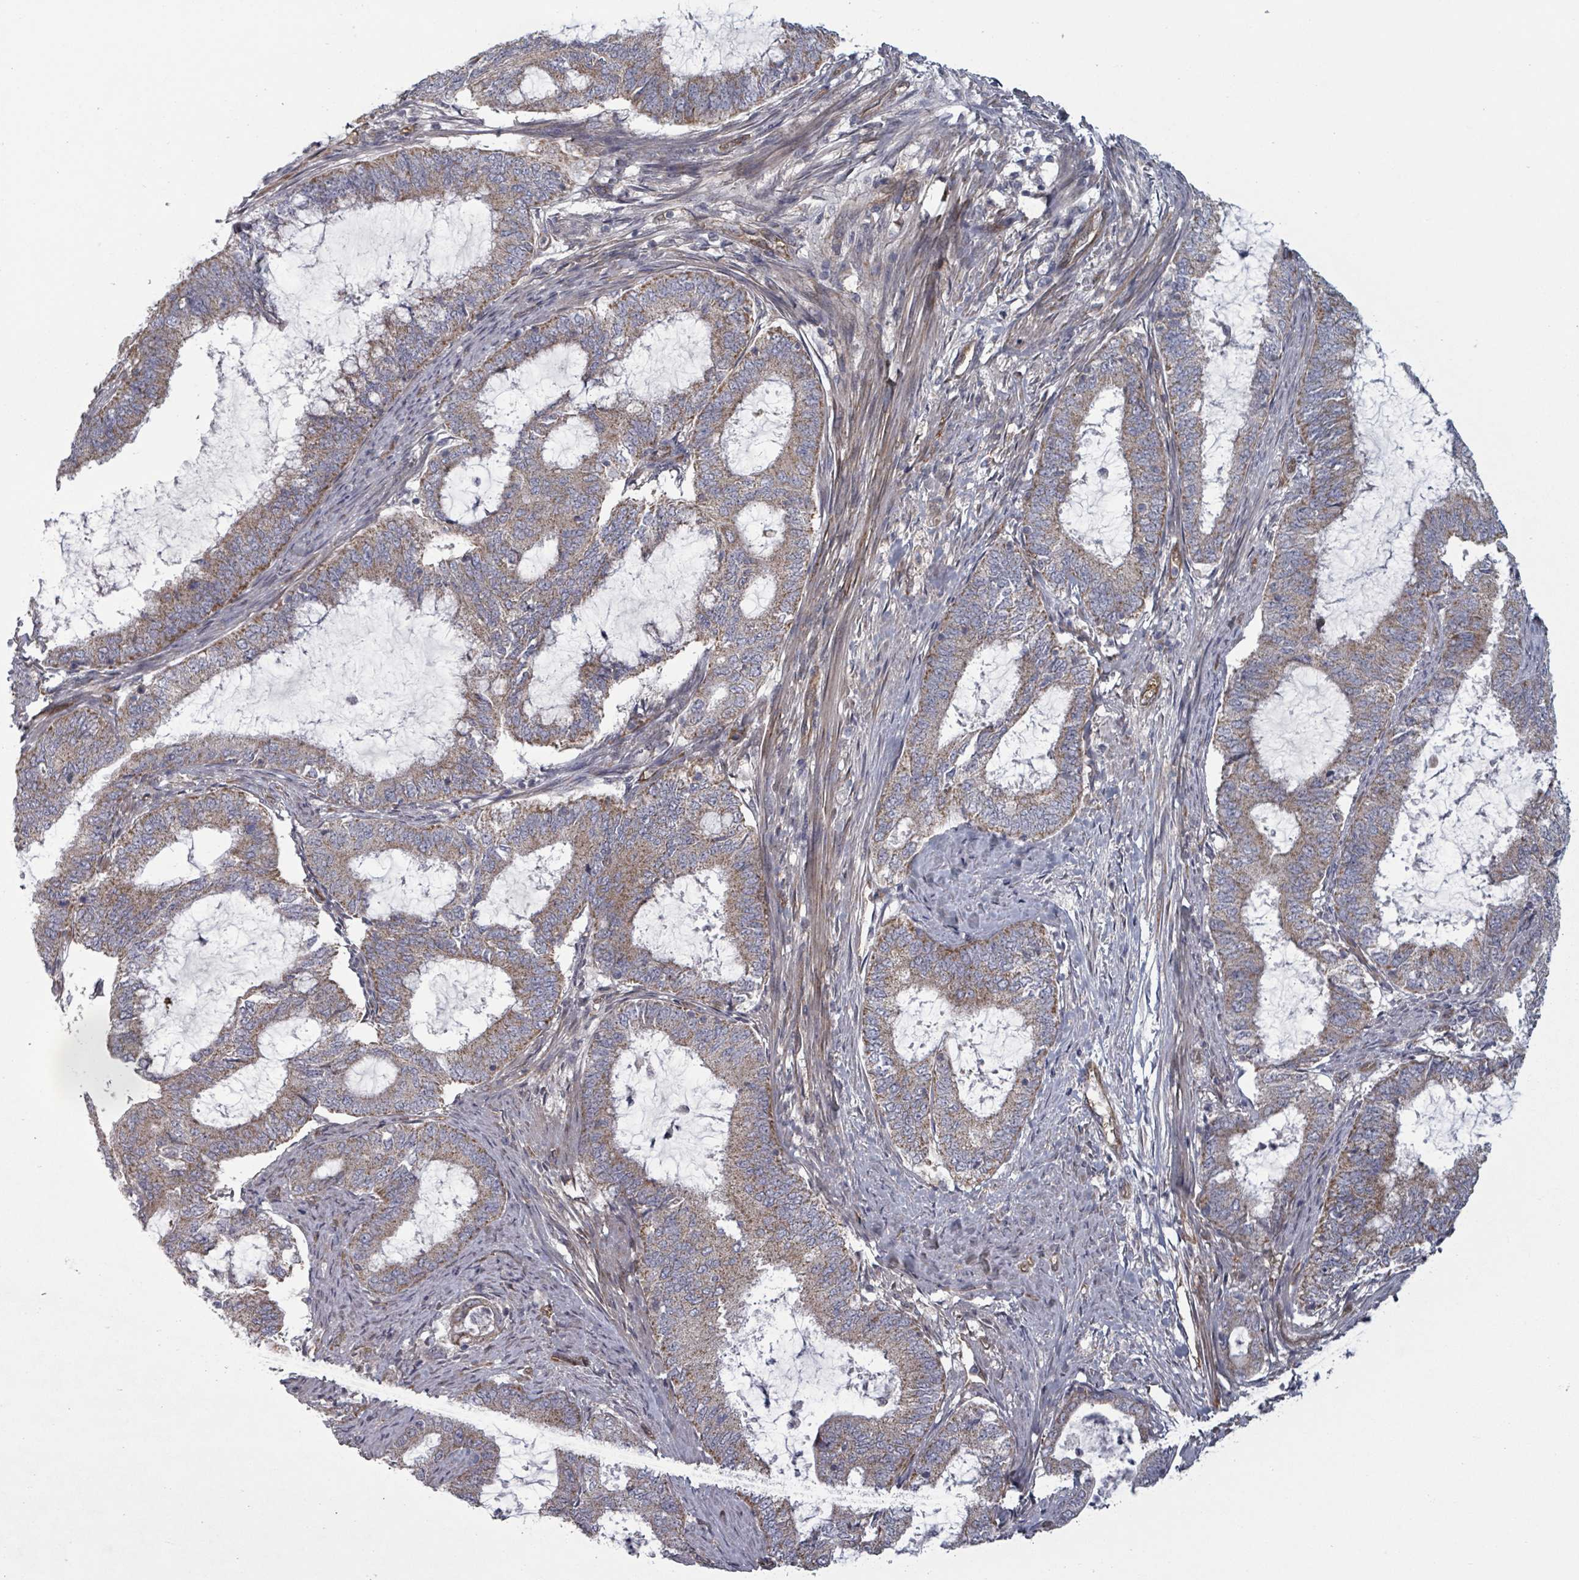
{"staining": {"intensity": "weak", "quantity": ">75%", "location": "cytoplasmic/membranous"}, "tissue": "endometrial cancer", "cell_type": "Tumor cells", "image_type": "cancer", "snomed": [{"axis": "morphology", "description": "Adenocarcinoma, NOS"}, {"axis": "topography", "description": "Endometrium"}], "caption": "Endometrial cancer (adenocarcinoma) stained for a protein reveals weak cytoplasmic/membranous positivity in tumor cells.", "gene": "FKBP1A", "patient": {"sex": "female", "age": 51}}